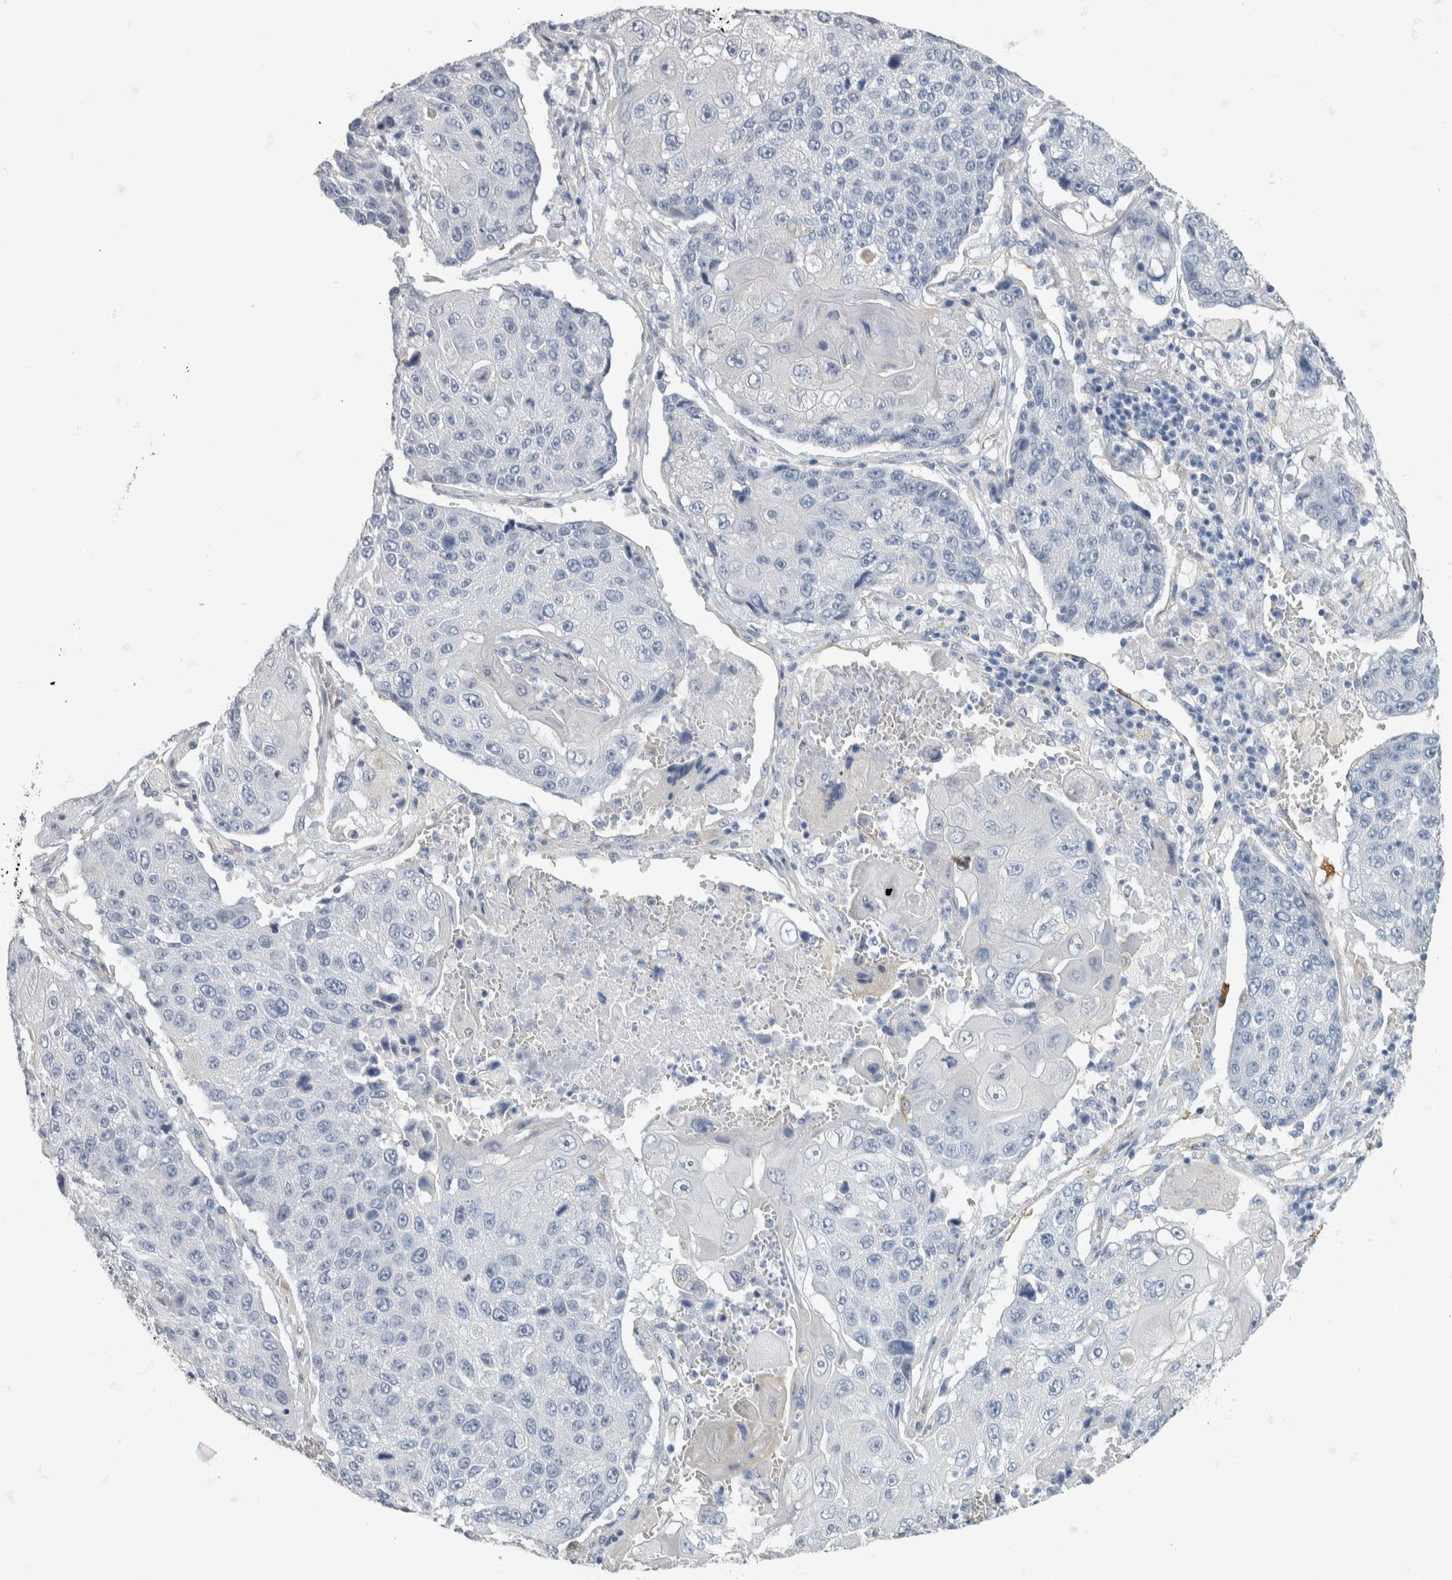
{"staining": {"intensity": "negative", "quantity": "none", "location": "none"}, "tissue": "lung cancer", "cell_type": "Tumor cells", "image_type": "cancer", "snomed": [{"axis": "morphology", "description": "Squamous cell carcinoma, NOS"}, {"axis": "topography", "description": "Lung"}], "caption": "There is no significant expression in tumor cells of lung cancer.", "gene": "NEFM", "patient": {"sex": "male", "age": 61}}